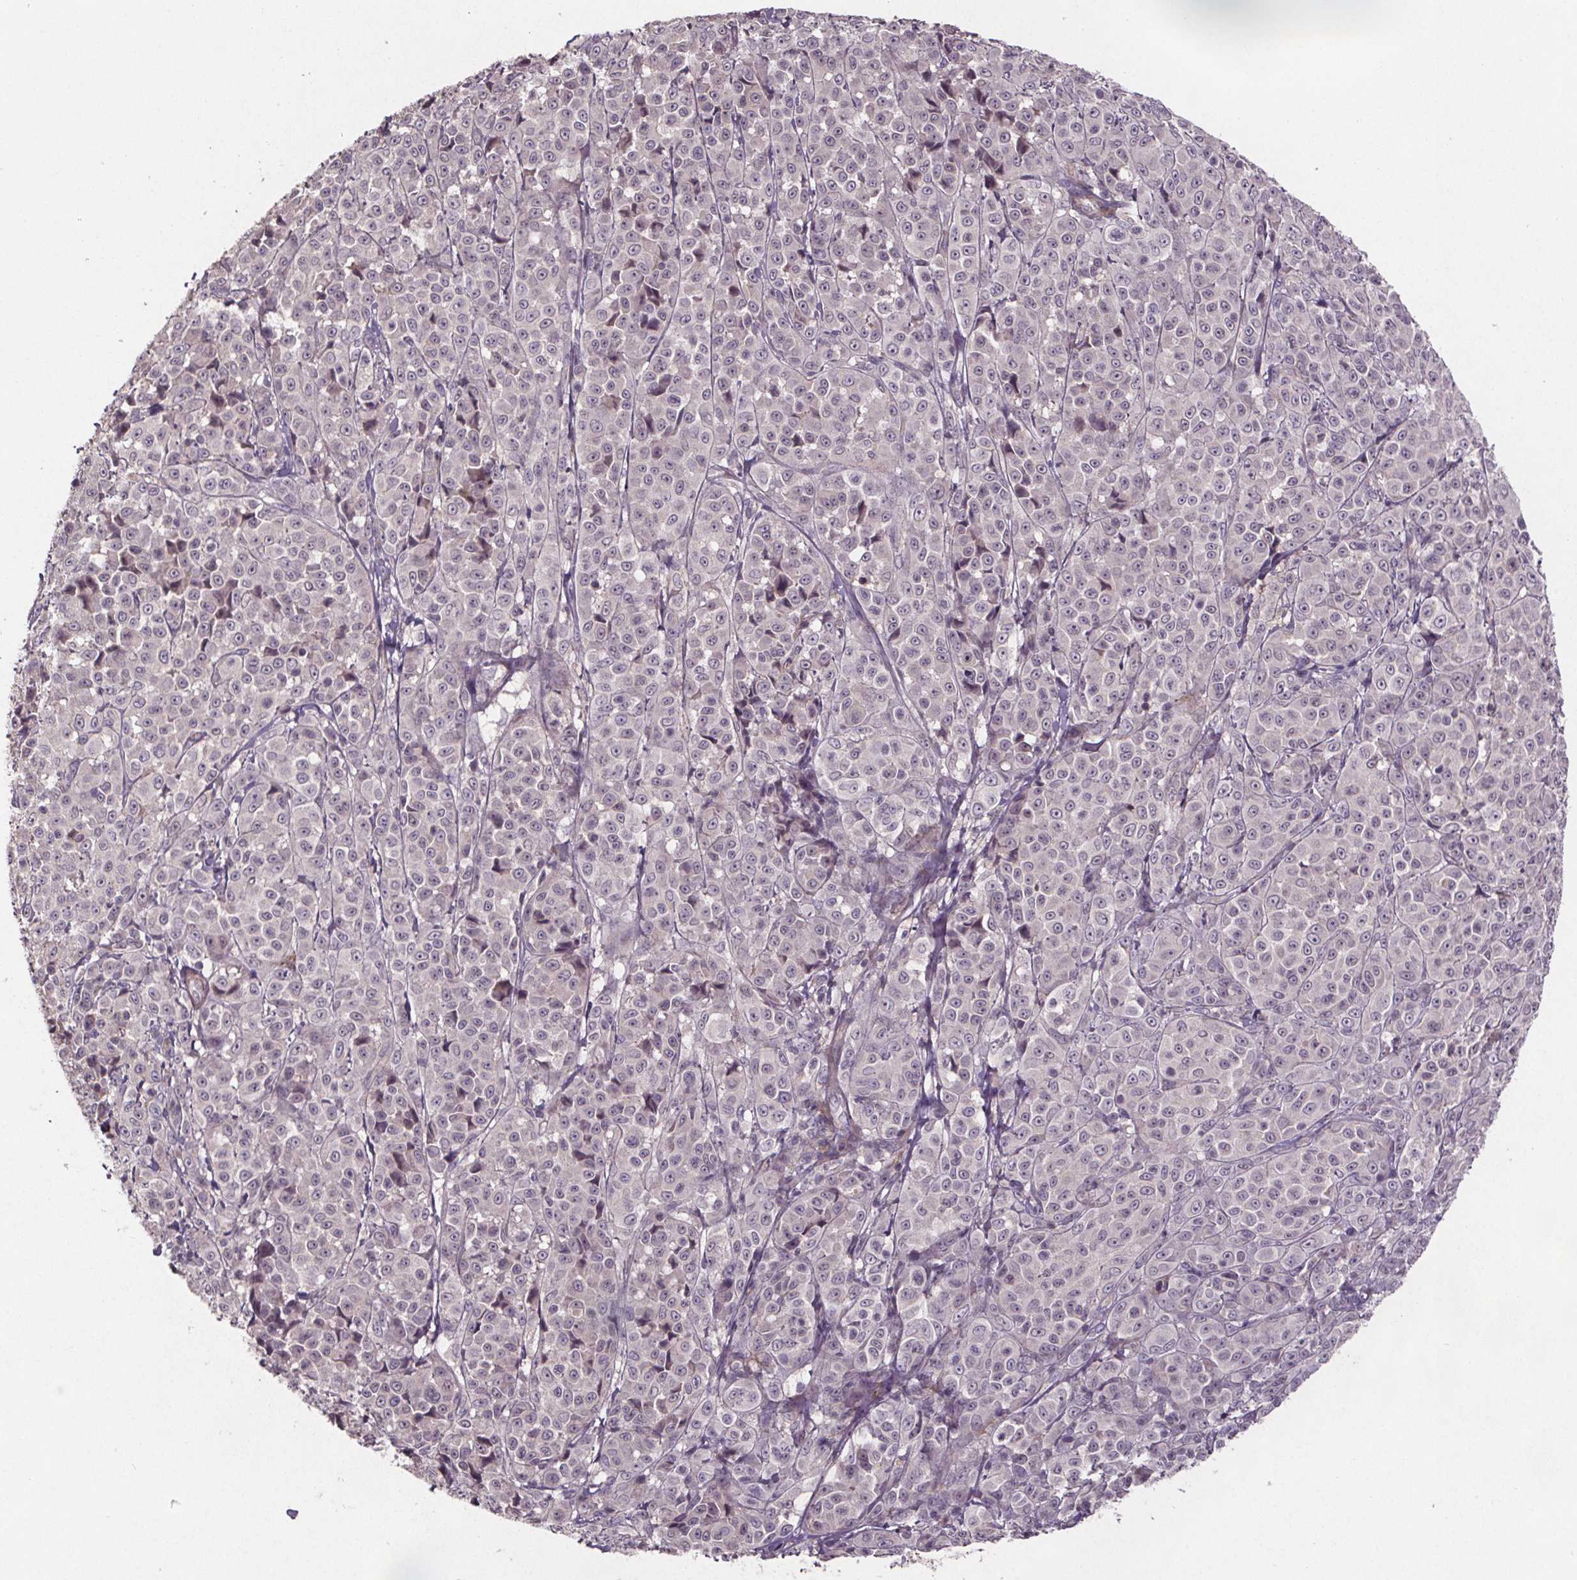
{"staining": {"intensity": "negative", "quantity": "none", "location": "none"}, "tissue": "melanoma", "cell_type": "Tumor cells", "image_type": "cancer", "snomed": [{"axis": "morphology", "description": "Malignant melanoma, NOS"}, {"axis": "topography", "description": "Skin"}], "caption": "Immunohistochemical staining of human malignant melanoma demonstrates no significant positivity in tumor cells.", "gene": "CLN3", "patient": {"sex": "male", "age": 89}}